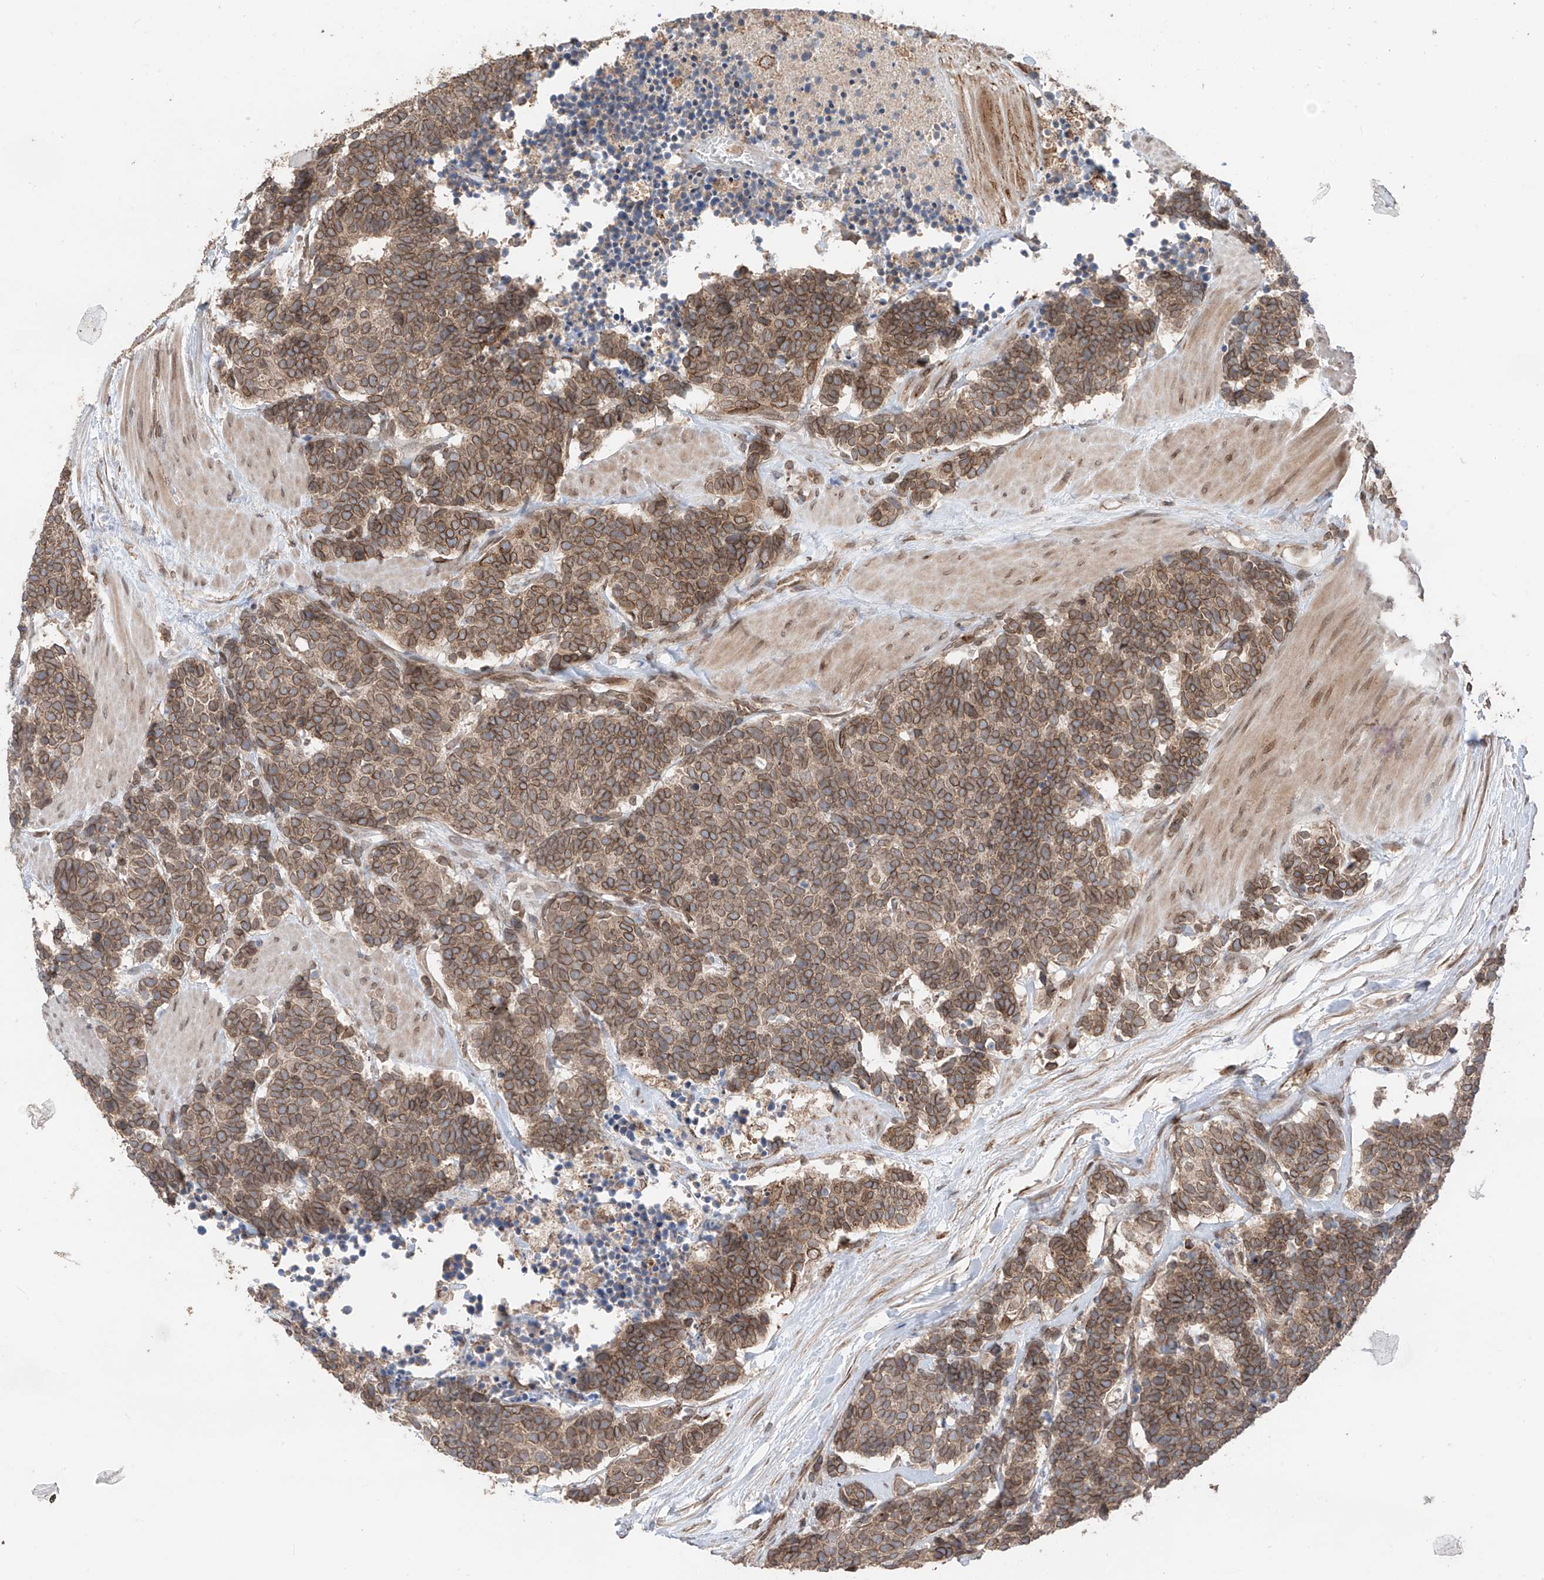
{"staining": {"intensity": "moderate", "quantity": ">75%", "location": "cytoplasmic/membranous,nuclear"}, "tissue": "carcinoid", "cell_type": "Tumor cells", "image_type": "cancer", "snomed": [{"axis": "morphology", "description": "Carcinoma, NOS"}, {"axis": "morphology", "description": "Carcinoid, malignant, NOS"}, {"axis": "topography", "description": "Urinary bladder"}], "caption": "Protein expression analysis of human carcinoma reveals moderate cytoplasmic/membranous and nuclear staining in about >75% of tumor cells.", "gene": "AHCTF1", "patient": {"sex": "male", "age": 57}}